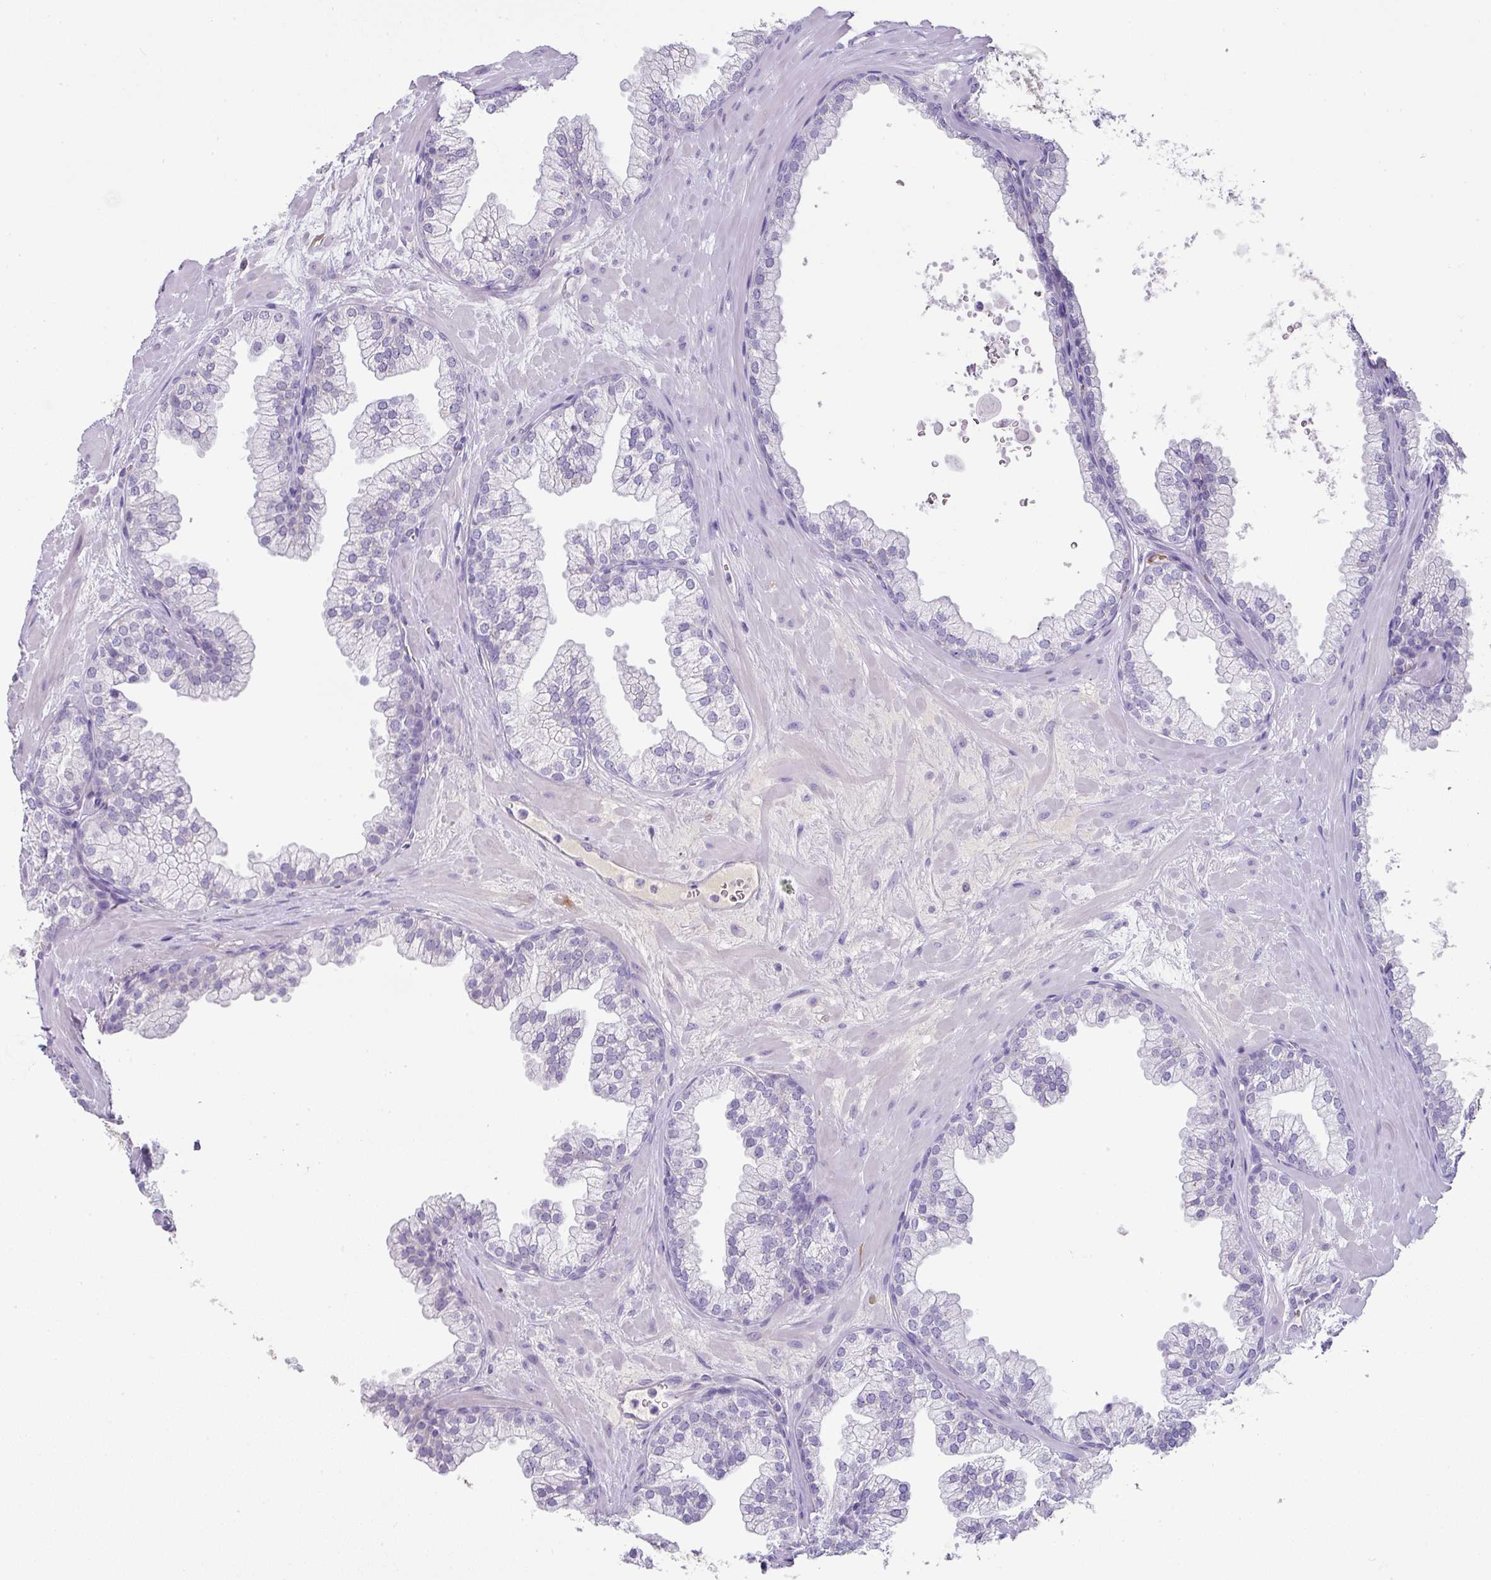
{"staining": {"intensity": "negative", "quantity": "none", "location": "none"}, "tissue": "prostate", "cell_type": "Glandular cells", "image_type": "normal", "snomed": [{"axis": "morphology", "description": "Normal tissue, NOS"}, {"axis": "topography", "description": "Prostate"}, {"axis": "topography", "description": "Peripheral nerve tissue"}], "caption": "IHC micrograph of normal prostate: human prostate stained with DAB (3,3'-diaminobenzidine) displays no significant protein expression in glandular cells. (DAB (3,3'-diaminobenzidine) immunohistochemistry with hematoxylin counter stain).", "gene": "FGF17", "patient": {"sex": "male", "age": 61}}